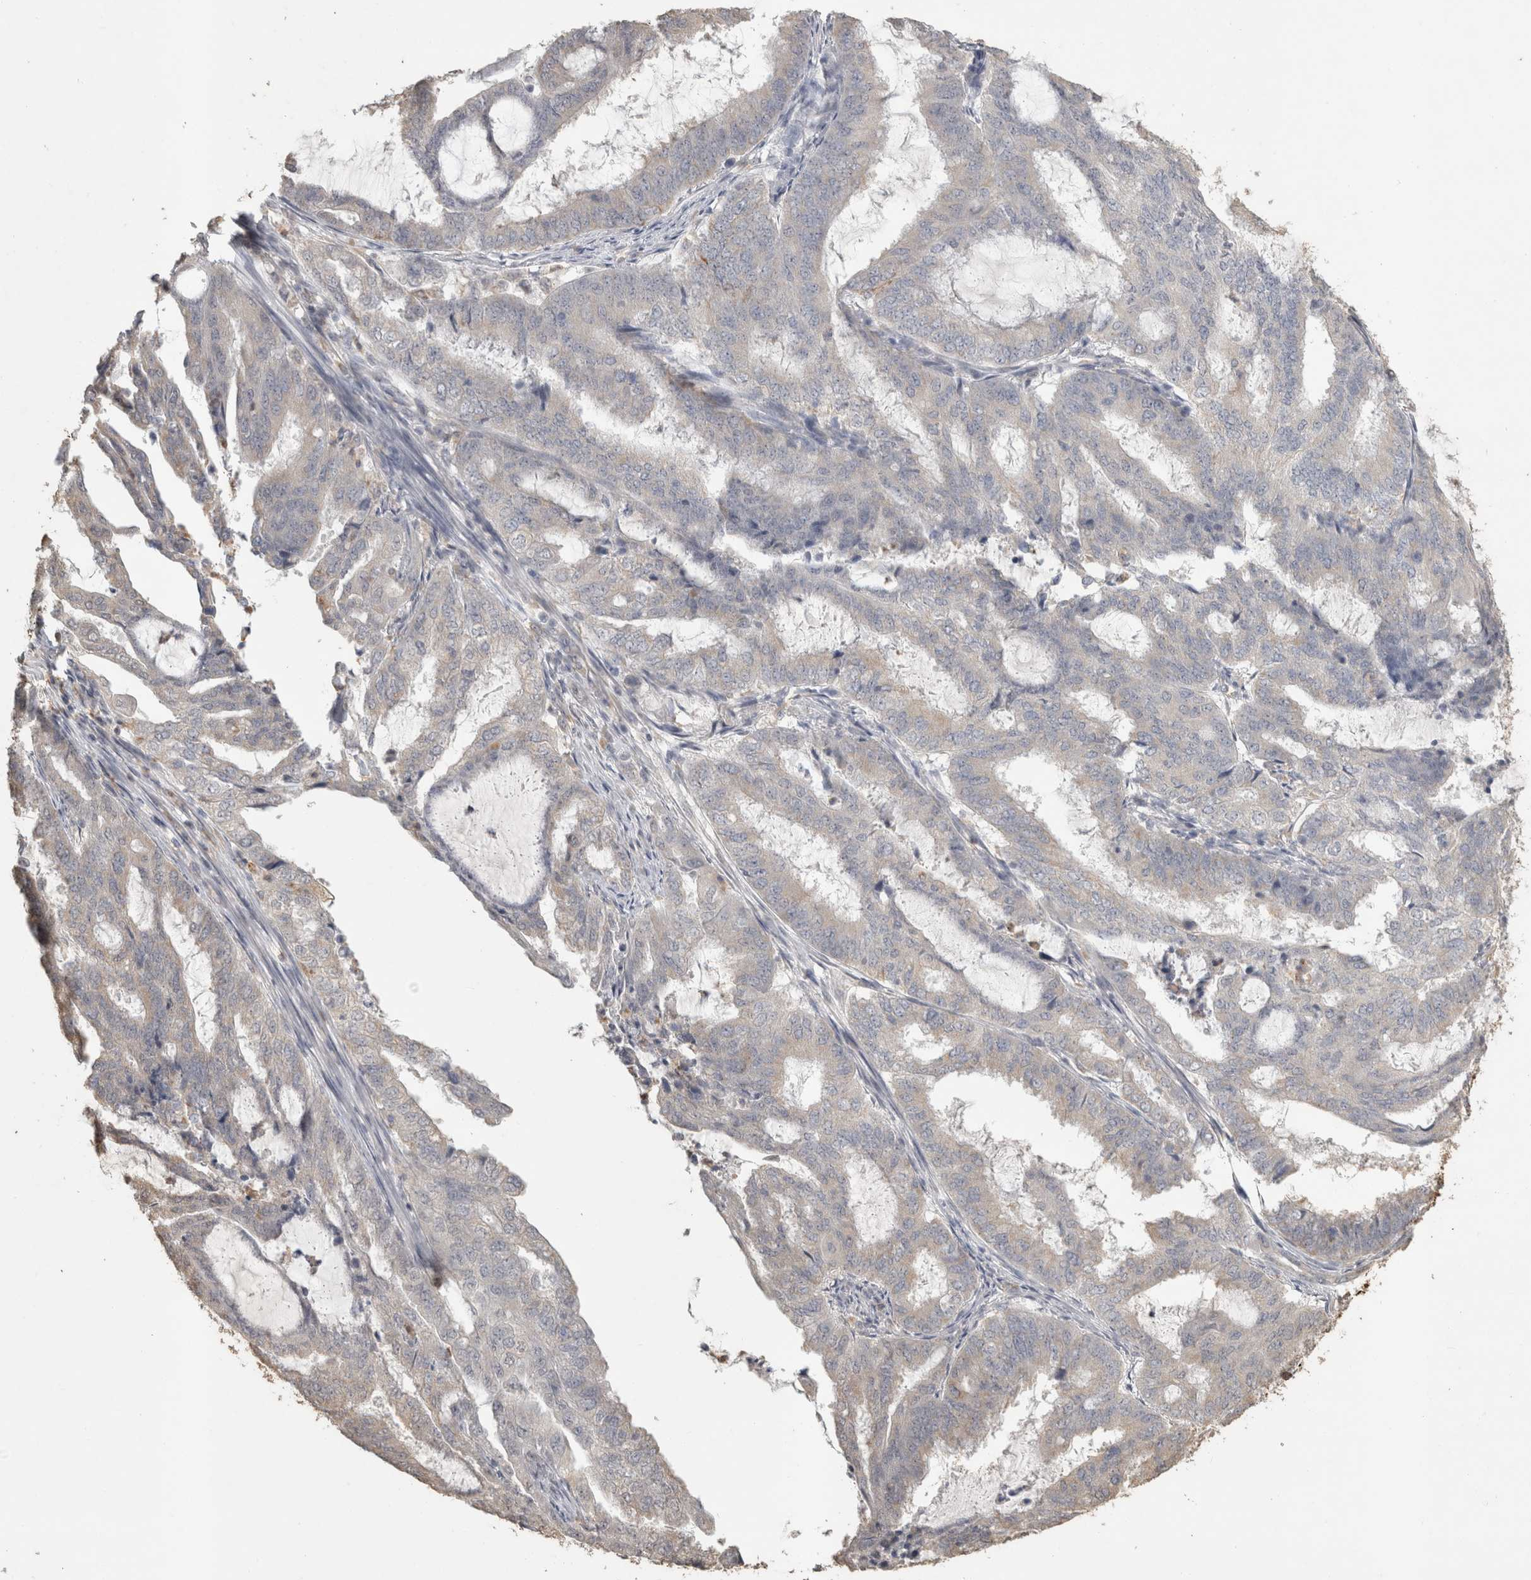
{"staining": {"intensity": "negative", "quantity": "none", "location": "none"}, "tissue": "endometrial cancer", "cell_type": "Tumor cells", "image_type": "cancer", "snomed": [{"axis": "morphology", "description": "Adenocarcinoma, NOS"}, {"axis": "topography", "description": "Endometrium"}], "caption": "Tumor cells are negative for brown protein staining in endometrial cancer (adenocarcinoma).", "gene": "REPS2", "patient": {"sex": "female", "age": 51}}